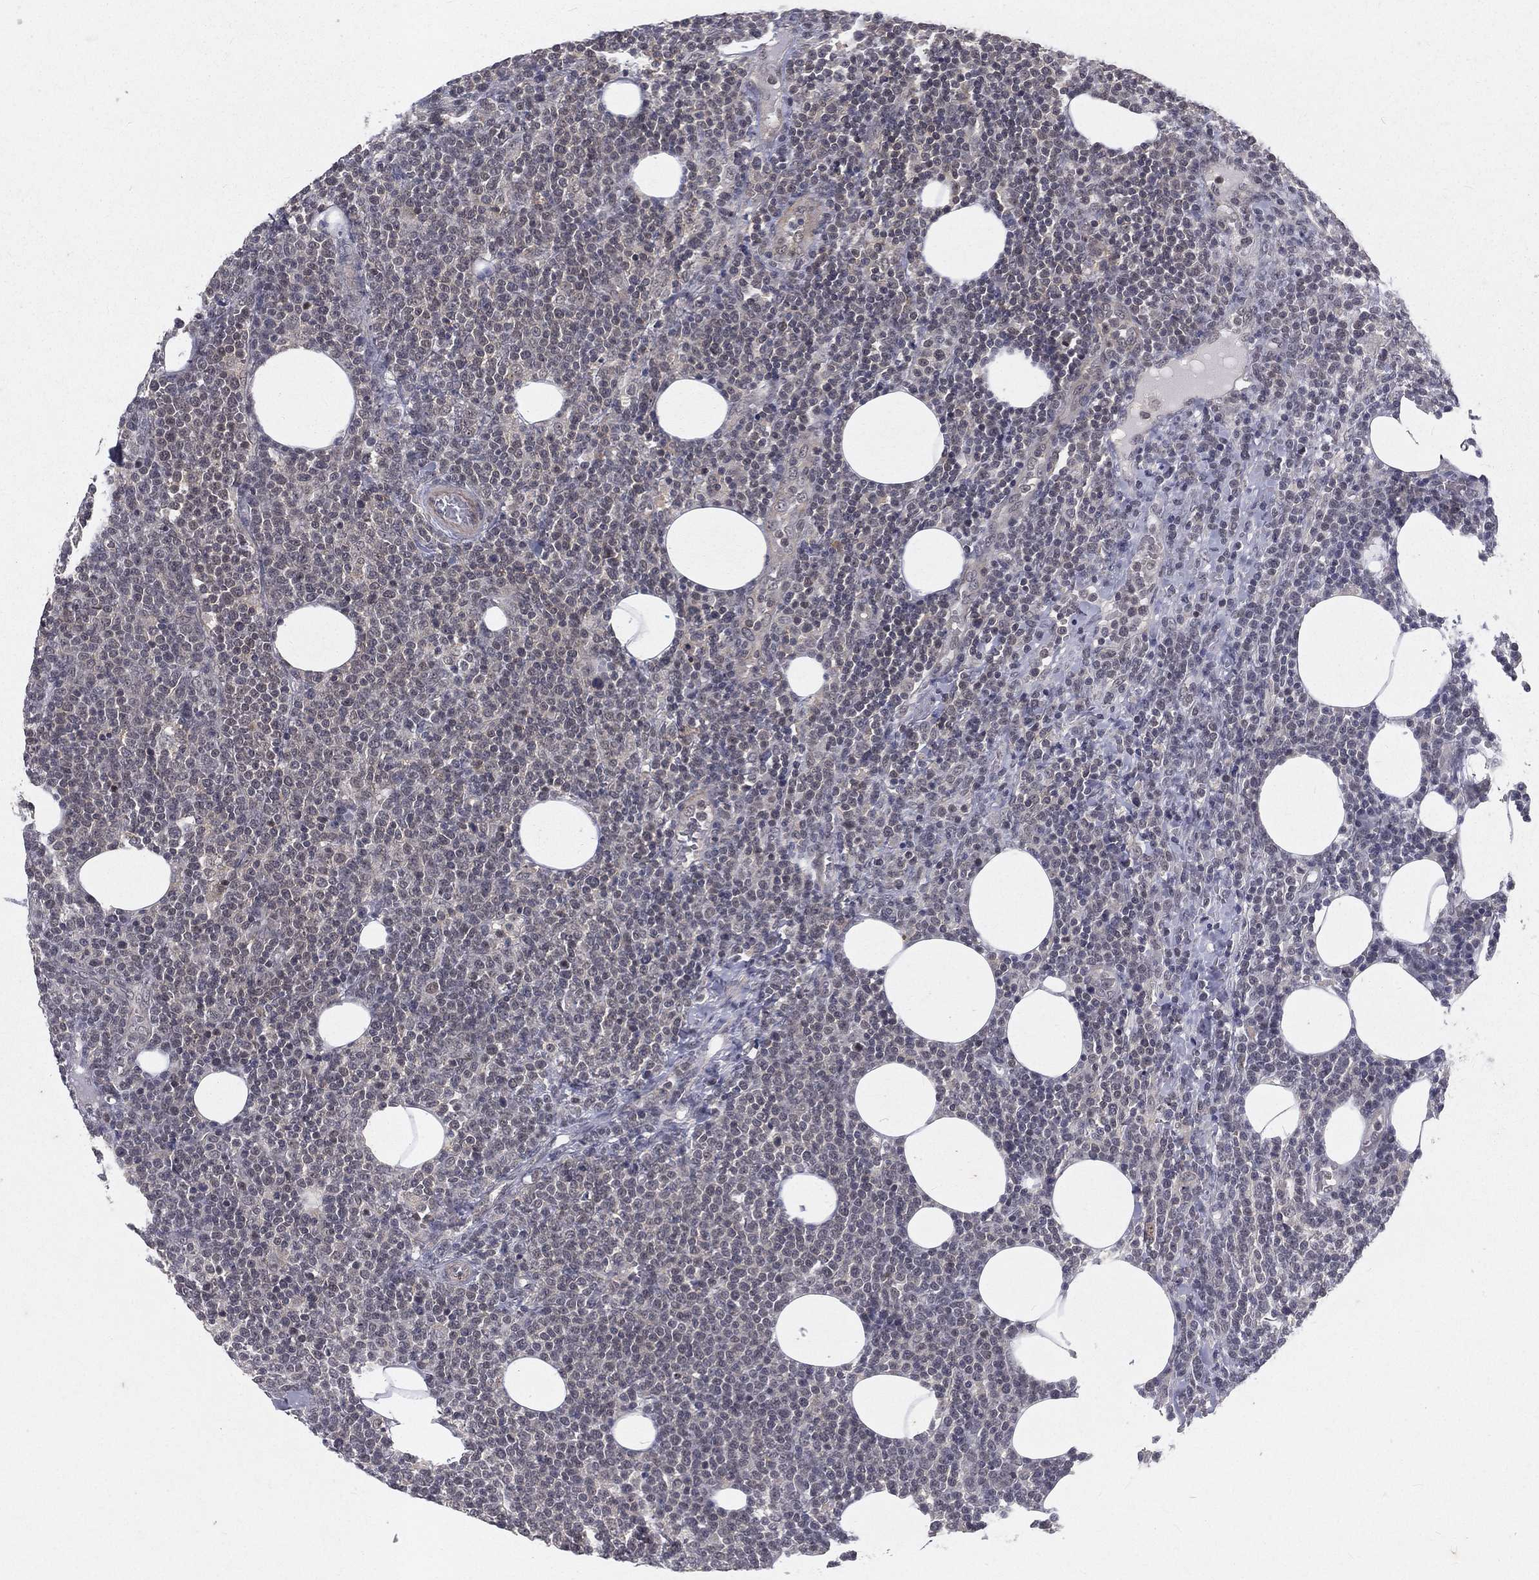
{"staining": {"intensity": "negative", "quantity": "none", "location": "none"}, "tissue": "lymphoma", "cell_type": "Tumor cells", "image_type": "cancer", "snomed": [{"axis": "morphology", "description": "Malignant lymphoma, non-Hodgkin's type, High grade"}, {"axis": "topography", "description": "Lymph node"}], "caption": "Histopathology image shows no significant protein expression in tumor cells of lymphoma.", "gene": "MORC2", "patient": {"sex": "male", "age": 61}}